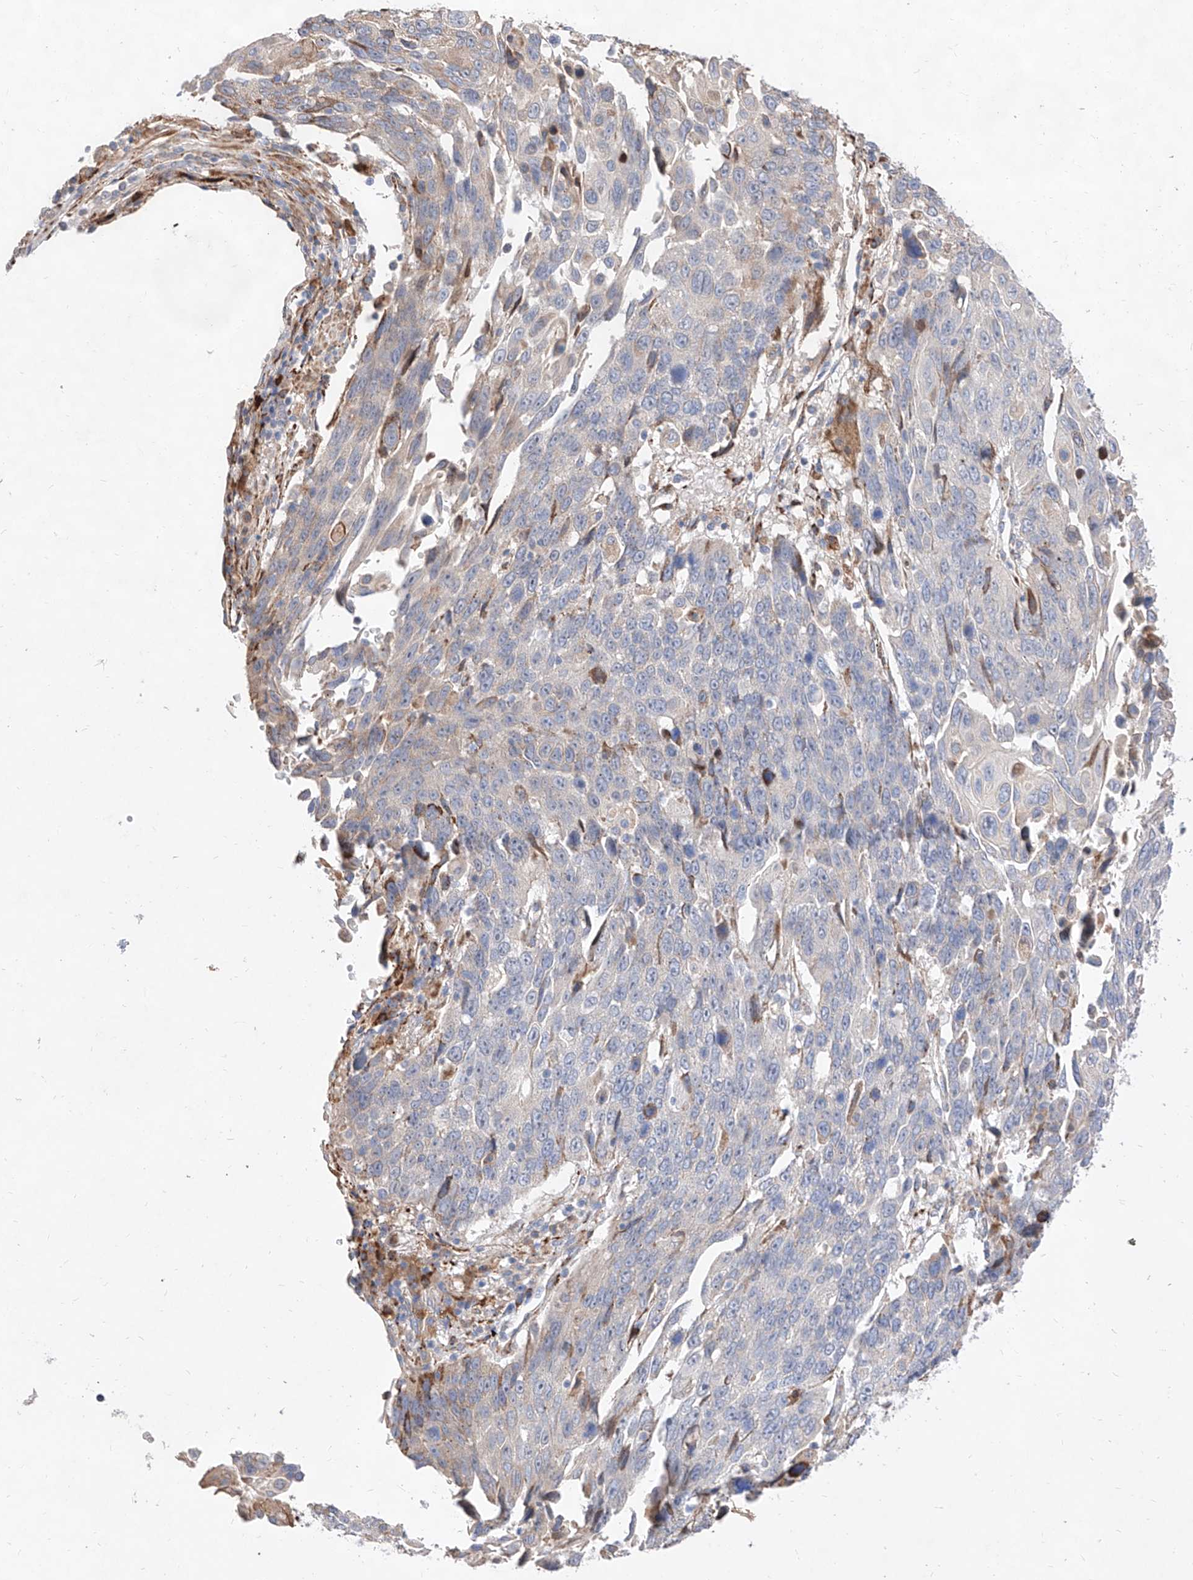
{"staining": {"intensity": "negative", "quantity": "none", "location": "none"}, "tissue": "lung cancer", "cell_type": "Tumor cells", "image_type": "cancer", "snomed": [{"axis": "morphology", "description": "Squamous cell carcinoma, NOS"}, {"axis": "topography", "description": "Lung"}], "caption": "This is an immunohistochemistry (IHC) histopathology image of human lung squamous cell carcinoma. There is no staining in tumor cells.", "gene": "ATP9B", "patient": {"sex": "male", "age": 66}}